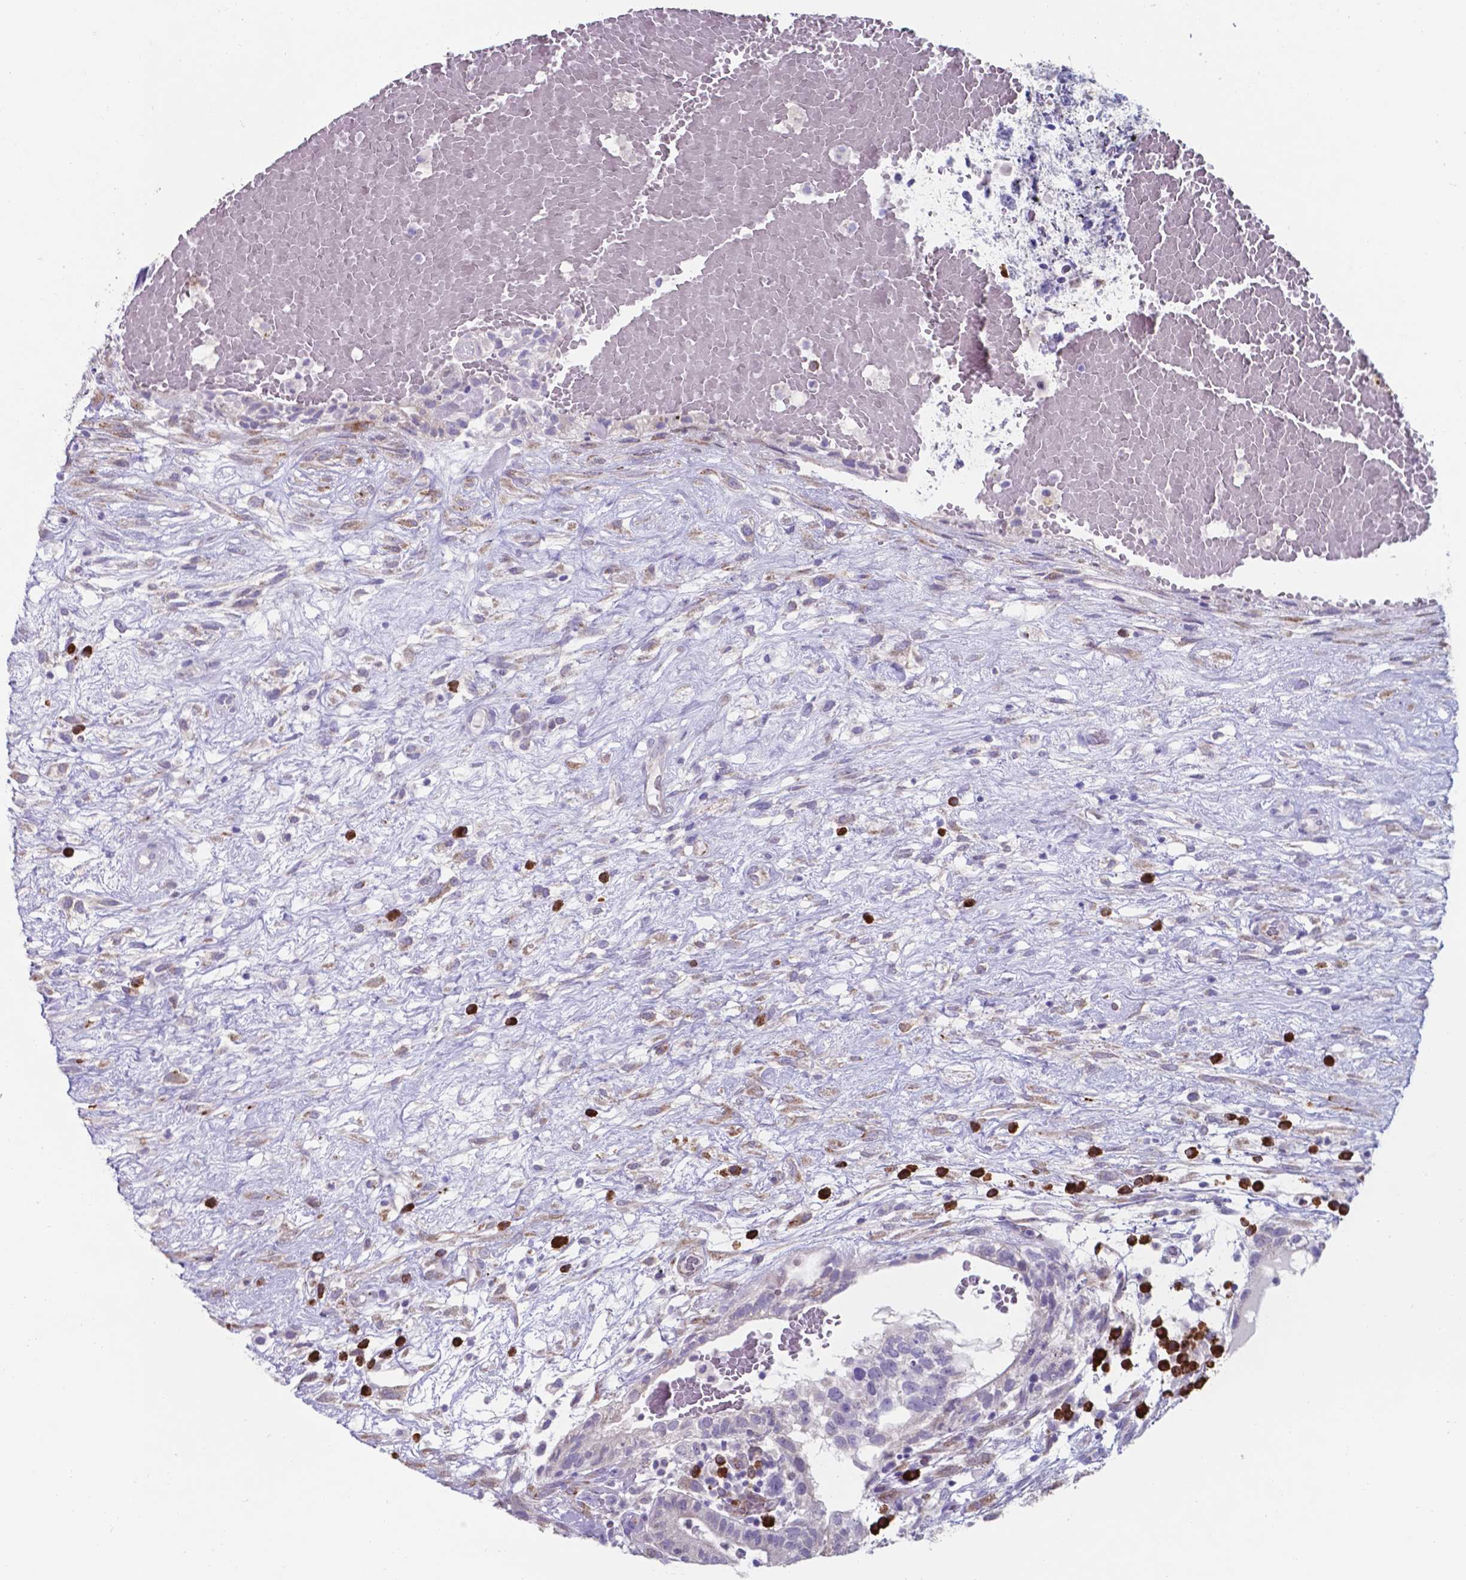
{"staining": {"intensity": "negative", "quantity": "none", "location": "none"}, "tissue": "testis cancer", "cell_type": "Tumor cells", "image_type": "cancer", "snomed": [{"axis": "morphology", "description": "Normal tissue, NOS"}, {"axis": "morphology", "description": "Carcinoma, Embryonal, NOS"}, {"axis": "topography", "description": "Testis"}], "caption": "An immunohistochemistry micrograph of testis embryonal carcinoma is shown. There is no staining in tumor cells of testis embryonal carcinoma. (DAB (3,3'-diaminobenzidine) IHC visualized using brightfield microscopy, high magnification).", "gene": "UBE2J1", "patient": {"sex": "male", "age": 32}}